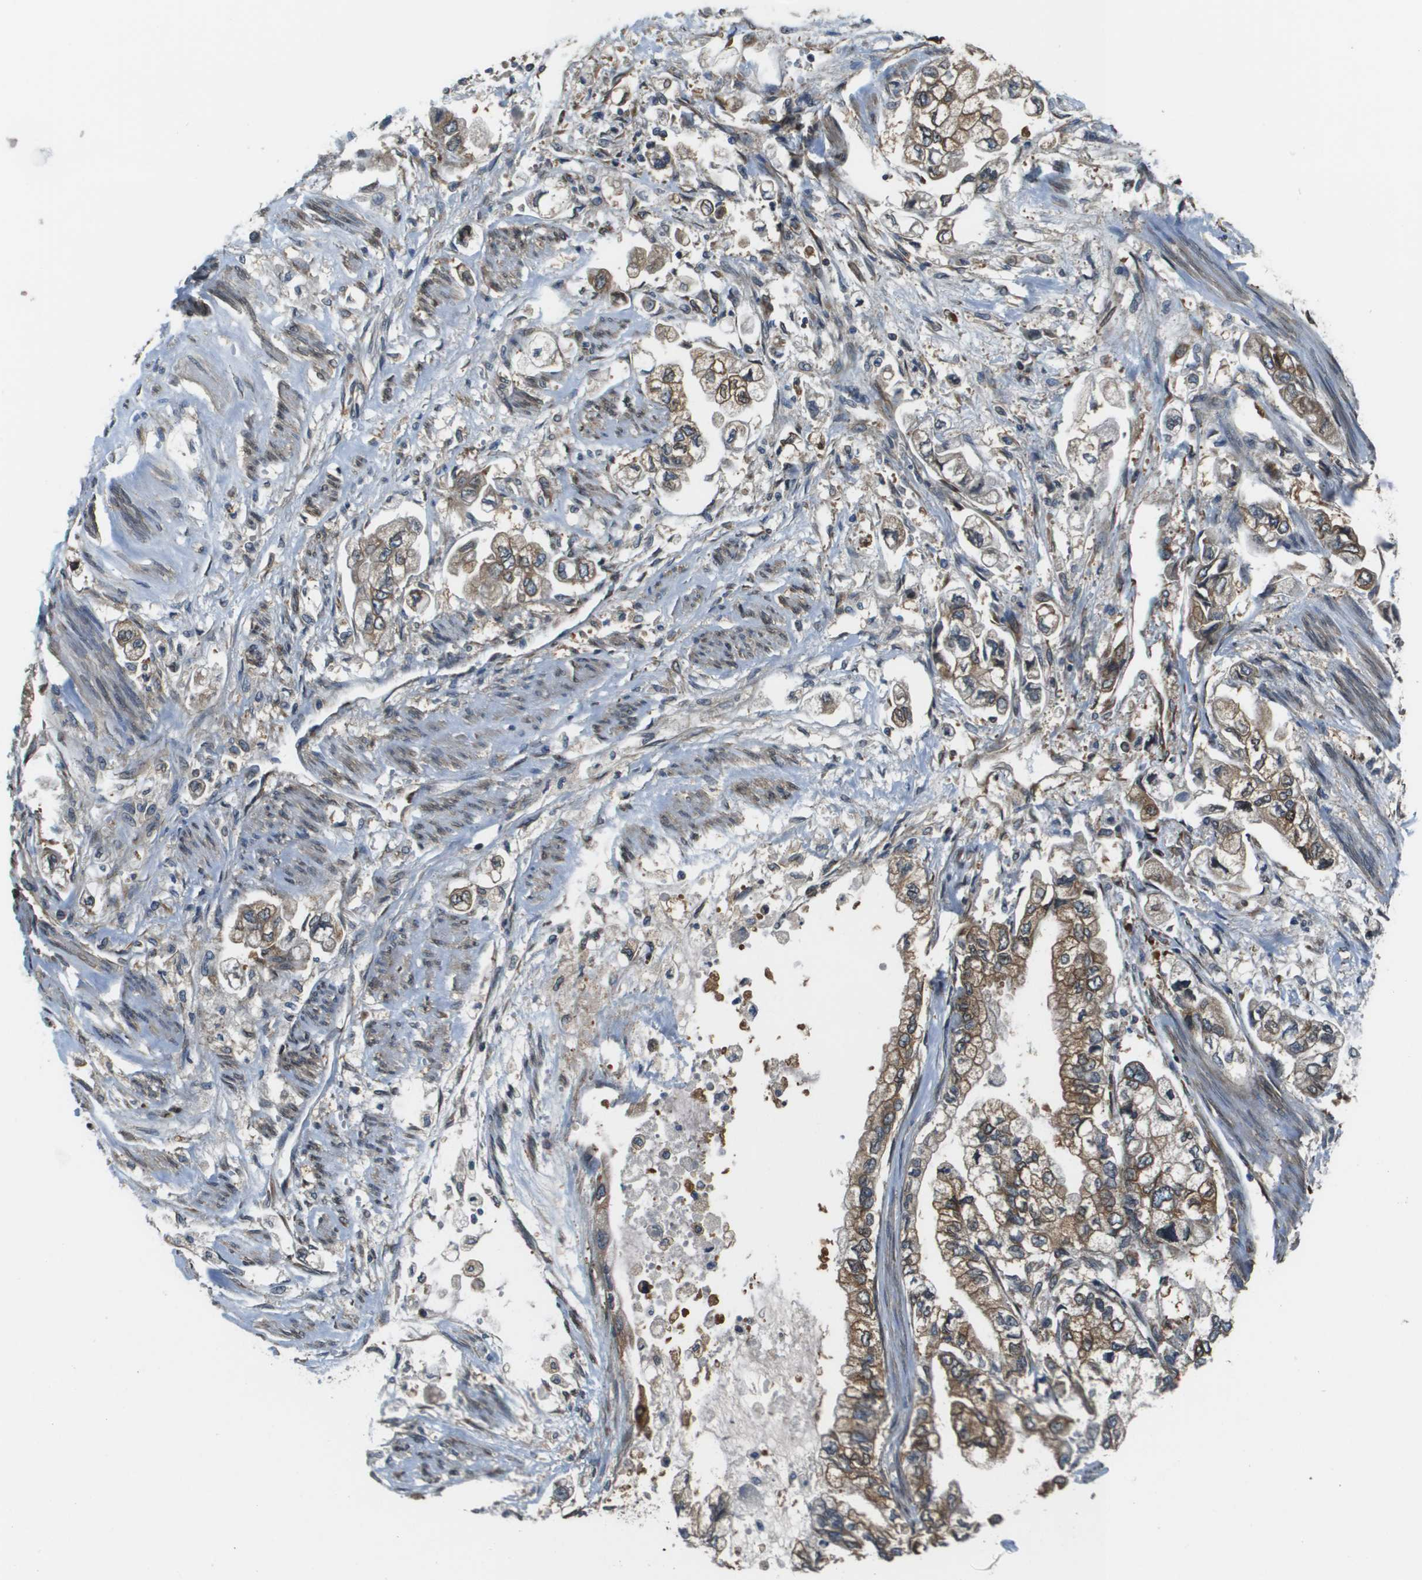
{"staining": {"intensity": "moderate", "quantity": ">75%", "location": "cytoplasmic/membranous"}, "tissue": "stomach cancer", "cell_type": "Tumor cells", "image_type": "cancer", "snomed": [{"axis": "morphology", "description": "Normal tissue, NOS"}, {"axis": "morphology", "description": "Adenocarcinoma, NOS"}, {"axis": "topography", "description": "Stomach"}], "caption": "DAB (3,3'-diaminobenzidine) immunohistochemical staining of human stomach cancer (adenocarcinoma) reveals moderate cytoplasmic/membranous protein expression in approximately >75% of tumor cells. The staining was performed using DAB (3,3'-diaminobenzidine), with brown indicating positive protein expression. Nuclei are stained blue with hematoxylin.", "gene": "SEC62", "patient": {"sex": "male", "age": 62}}